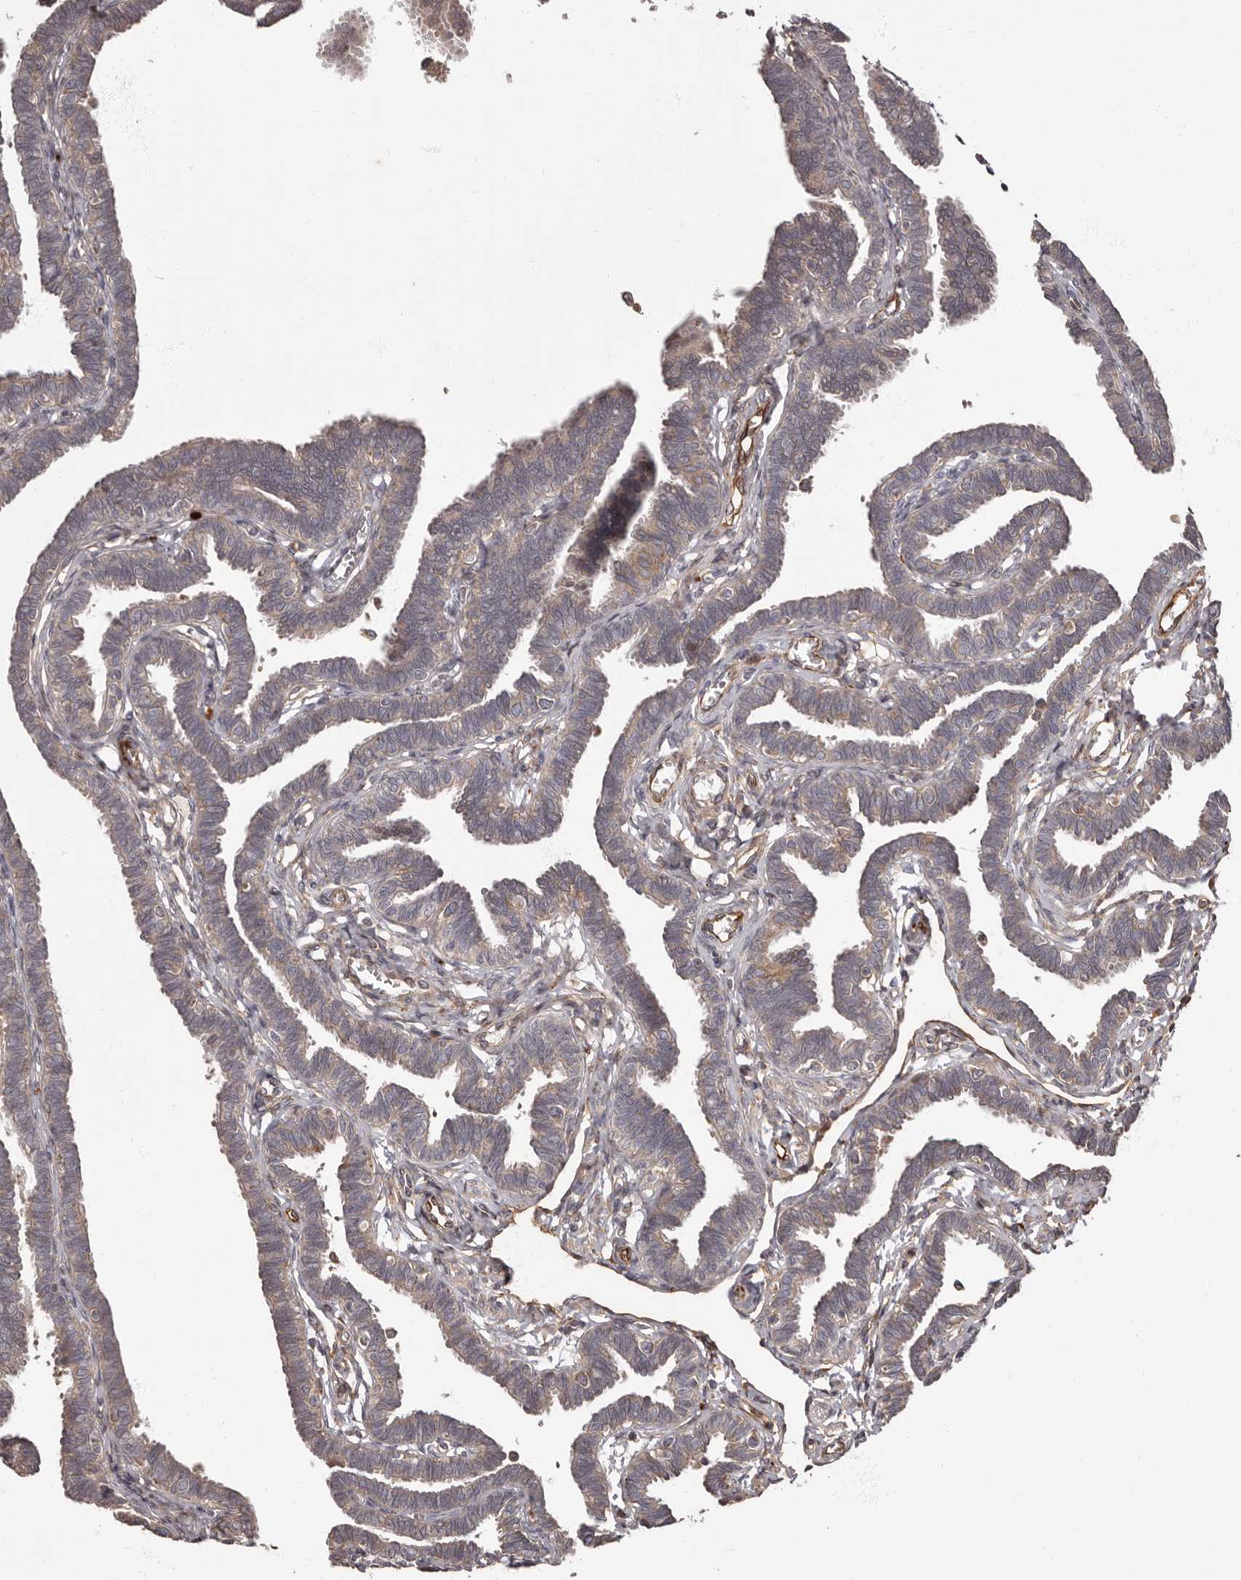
{"staining": {"intensity": "weak", "quantity": "<25%", "location": "cytoplasmic/membranous"}, "tissue": "fallopian tube", "cell_type": "Glandular cells", "image_type": "normal", "snomed": [{"axis": "morphology", "description": "Normal tissue, NOS"}, {"axis": "topography", "description": "Fallopian tube"}, {"axis": "topography", "description": "Ovary"}], "caption": "A histopathology image of human fallopian tube is negative for staining in glandular cells. Brightfield microscopy of IHC stained with DAB (3,3'-diaminobenzidine) (brown) and hematoxylin (blue), captured at high magnification.", "gene": "ADCY2", "patient": {"sex": "female", "age": 23}}